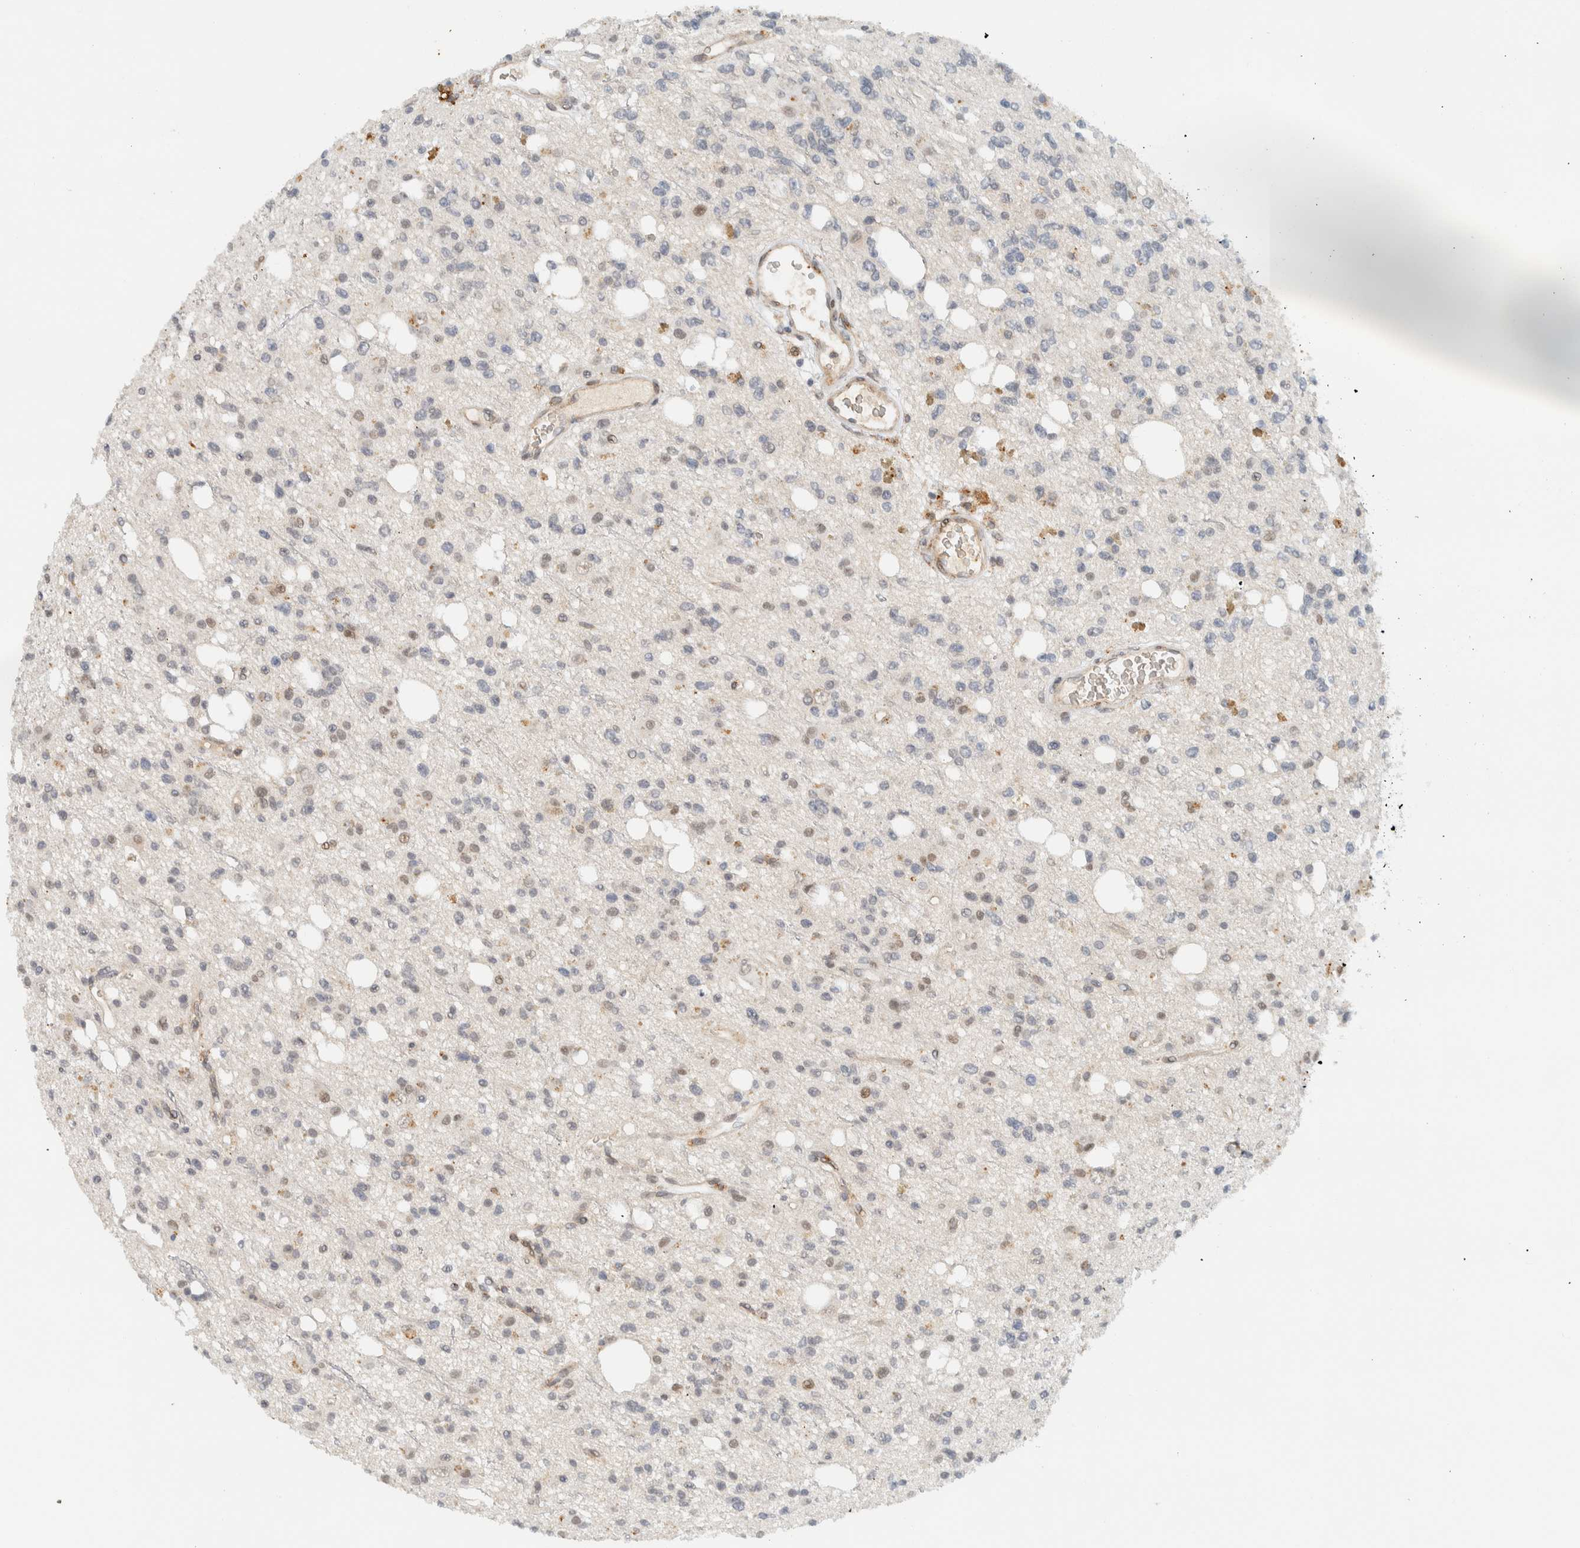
{"staining": {"intensity": "weak", "quantity": "<25%", "location": "nuclear"}, "tissue": "glioma", "cell_type": "Tumor cells", "image_type": "cancer", "snomed": [{"axis": "morphology", "description": "Glioma, malignant, High grade"}, {"axis": "topography", "description": "Brain"}], "caption": "An IHC histopathology image of malignant high-grade glioma is shown. There is no staining in tumor cells of malignant high-grade glioma.", "gene": "ITPRID1", "patient": {"sex": "female", "age": 62}}